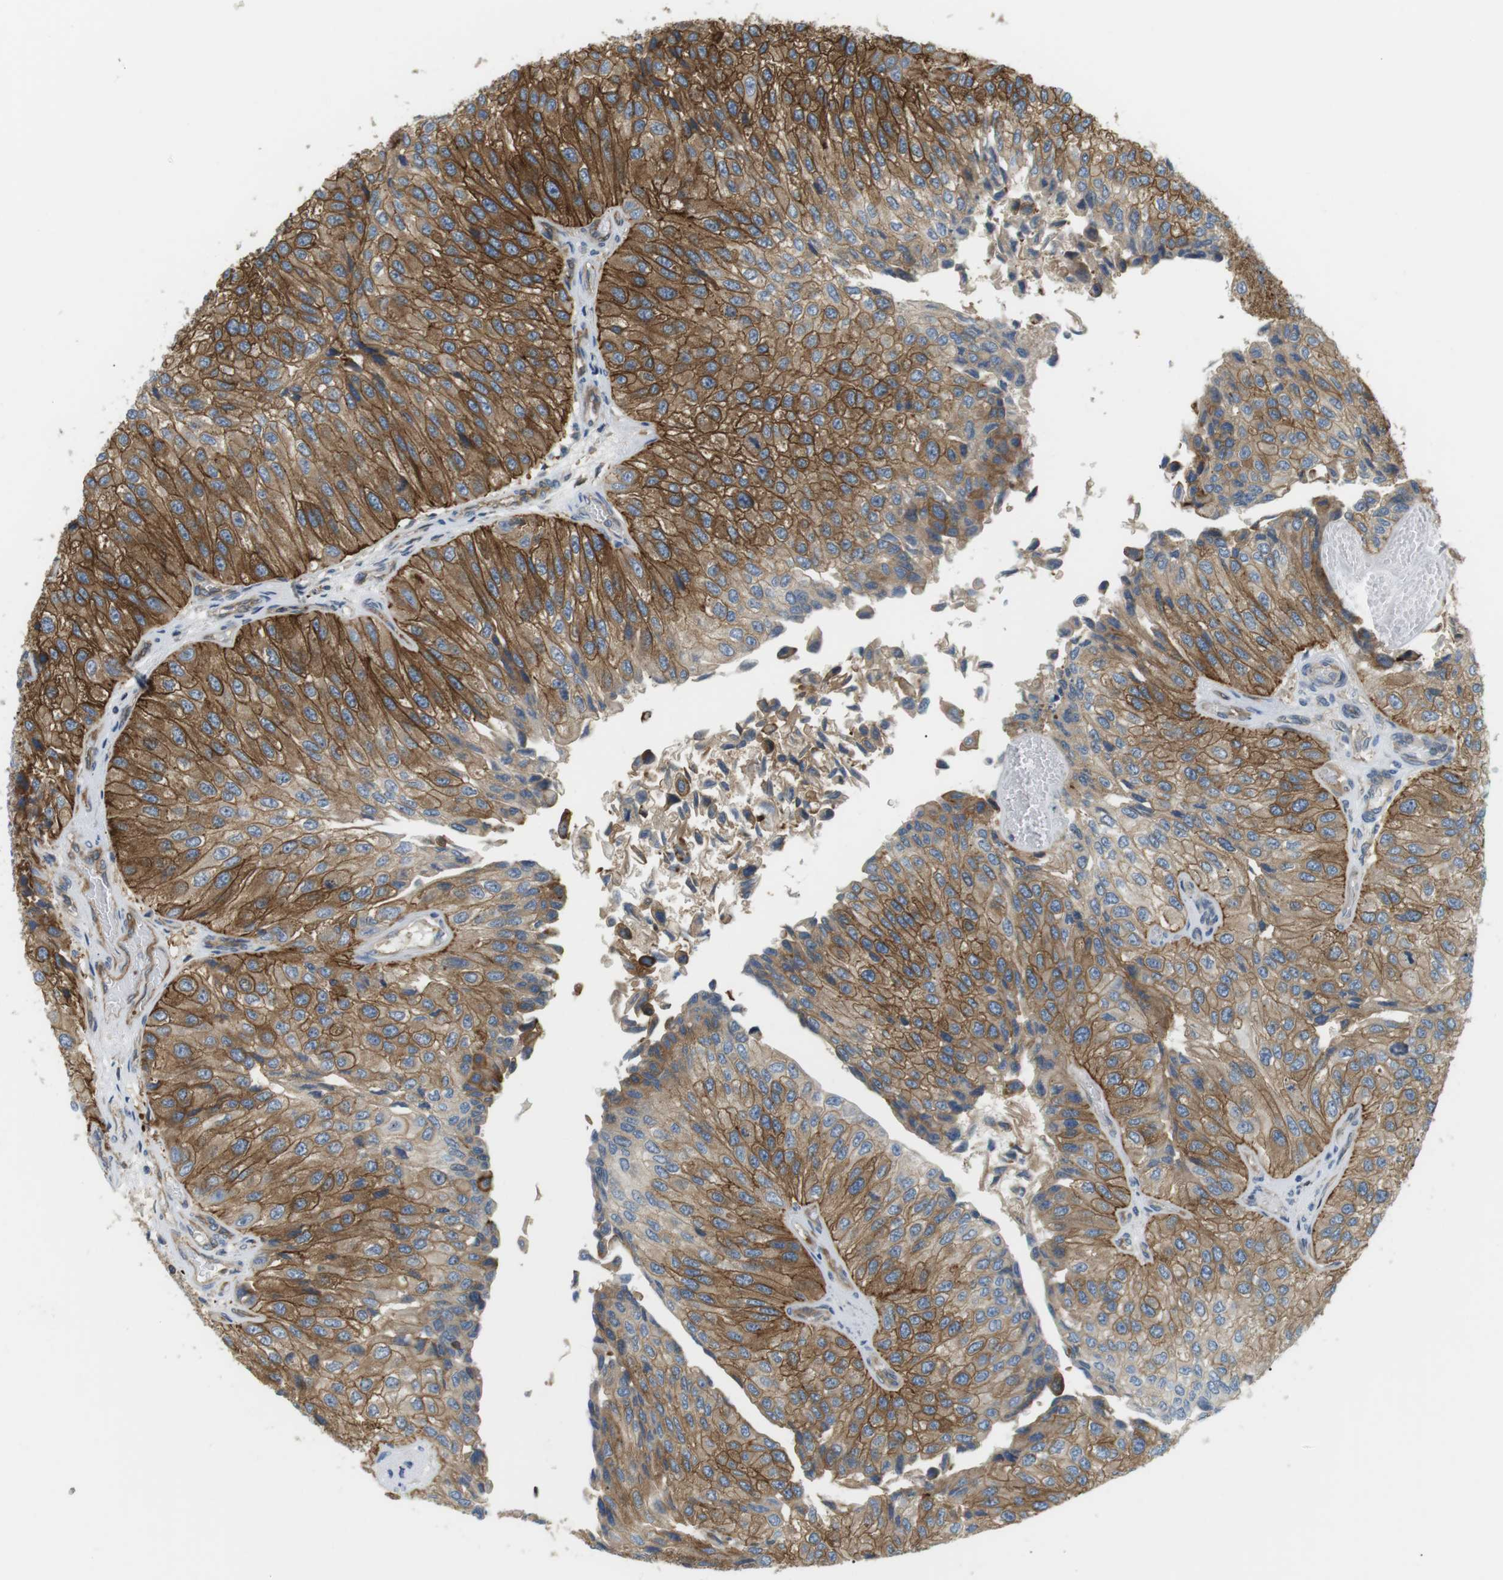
{"staining": {"intensity": "moderate", "quantity": ">75%", "location": "cytoplasmic/membranous"}, "tissue": "urothelial cancer", "cell_type": "Tumor cells", "image_type": "cancer", "snomed": [{"axis": "morphology", "description": "Urothelial carcinoma, High grade"}, {"axis": "topography", "description": "Kidney"}, {"axis": "topography", "description": "Urinary bladder"}], "caption": "Brown immunohistochemical staining in human high-grade urothelial carcinoma reveals moderate cytoplasmic/membranous expression in approximately >75% of tumor cells.", "gene": "TMEM200A", "patient": {"sex": "male", "age": 77}}